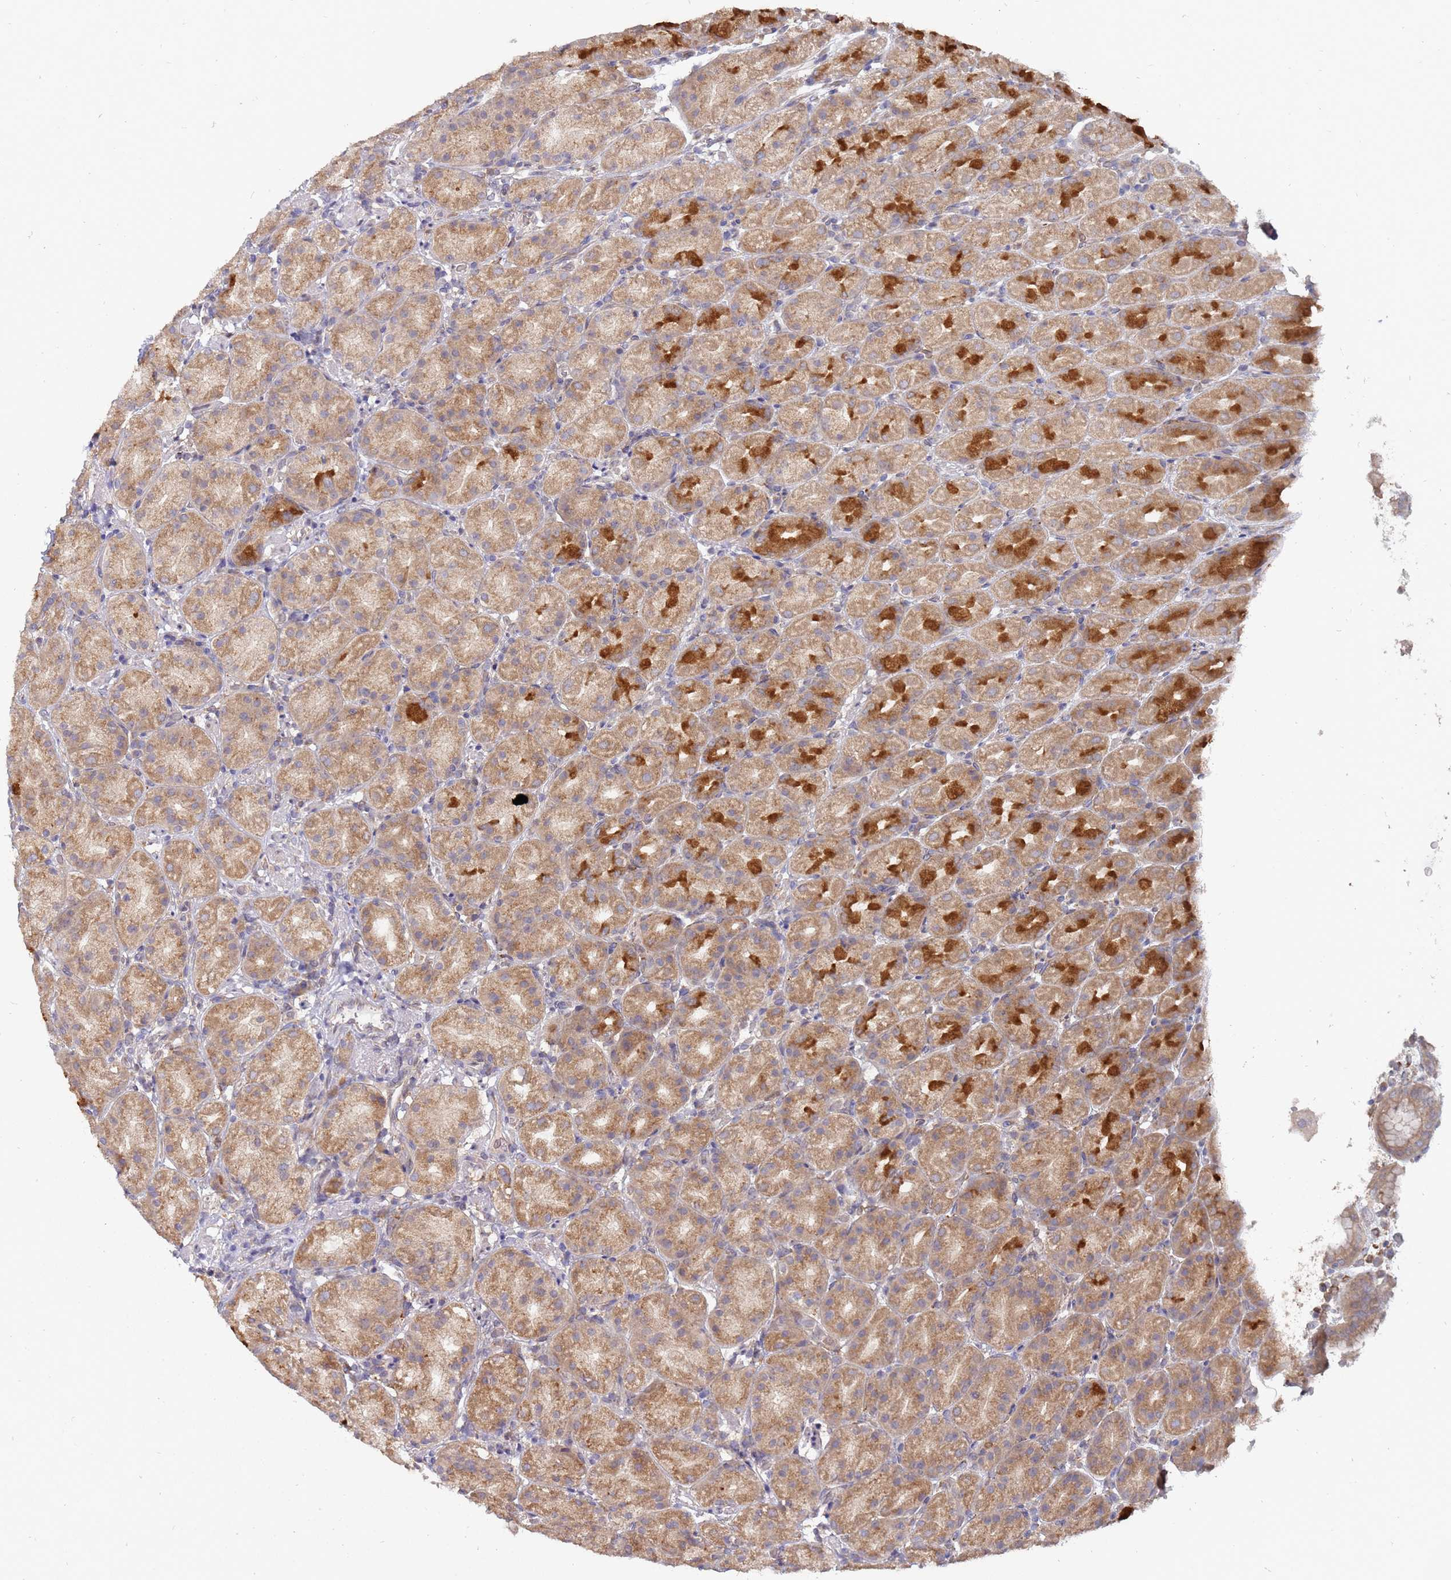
{"staining": {"intensity": "moderate", "quantity": ">75%", "location": "cytoplasmic/membranous"}, "tissue": "stomach", "cell_type": "Glandular cells", "image_type": "normal", "snomed": [{"axis": "morphology", "description": "Normal tissue, NOS"}, {"axis": "topography", "description": "Stomach, upper"}, {"axis": "topography", "description": "Stomach"}], "caption": "Immunohistochemical staining of benign stomach reveals moderate cytoplasmic/membranous protein expression in approximately >75% of glandular cells. (DAB IHC, brown staining for protein, blue staining for nuclei).", "gene": "VRK2", "patient": {"sex": "male", "age": 68}}